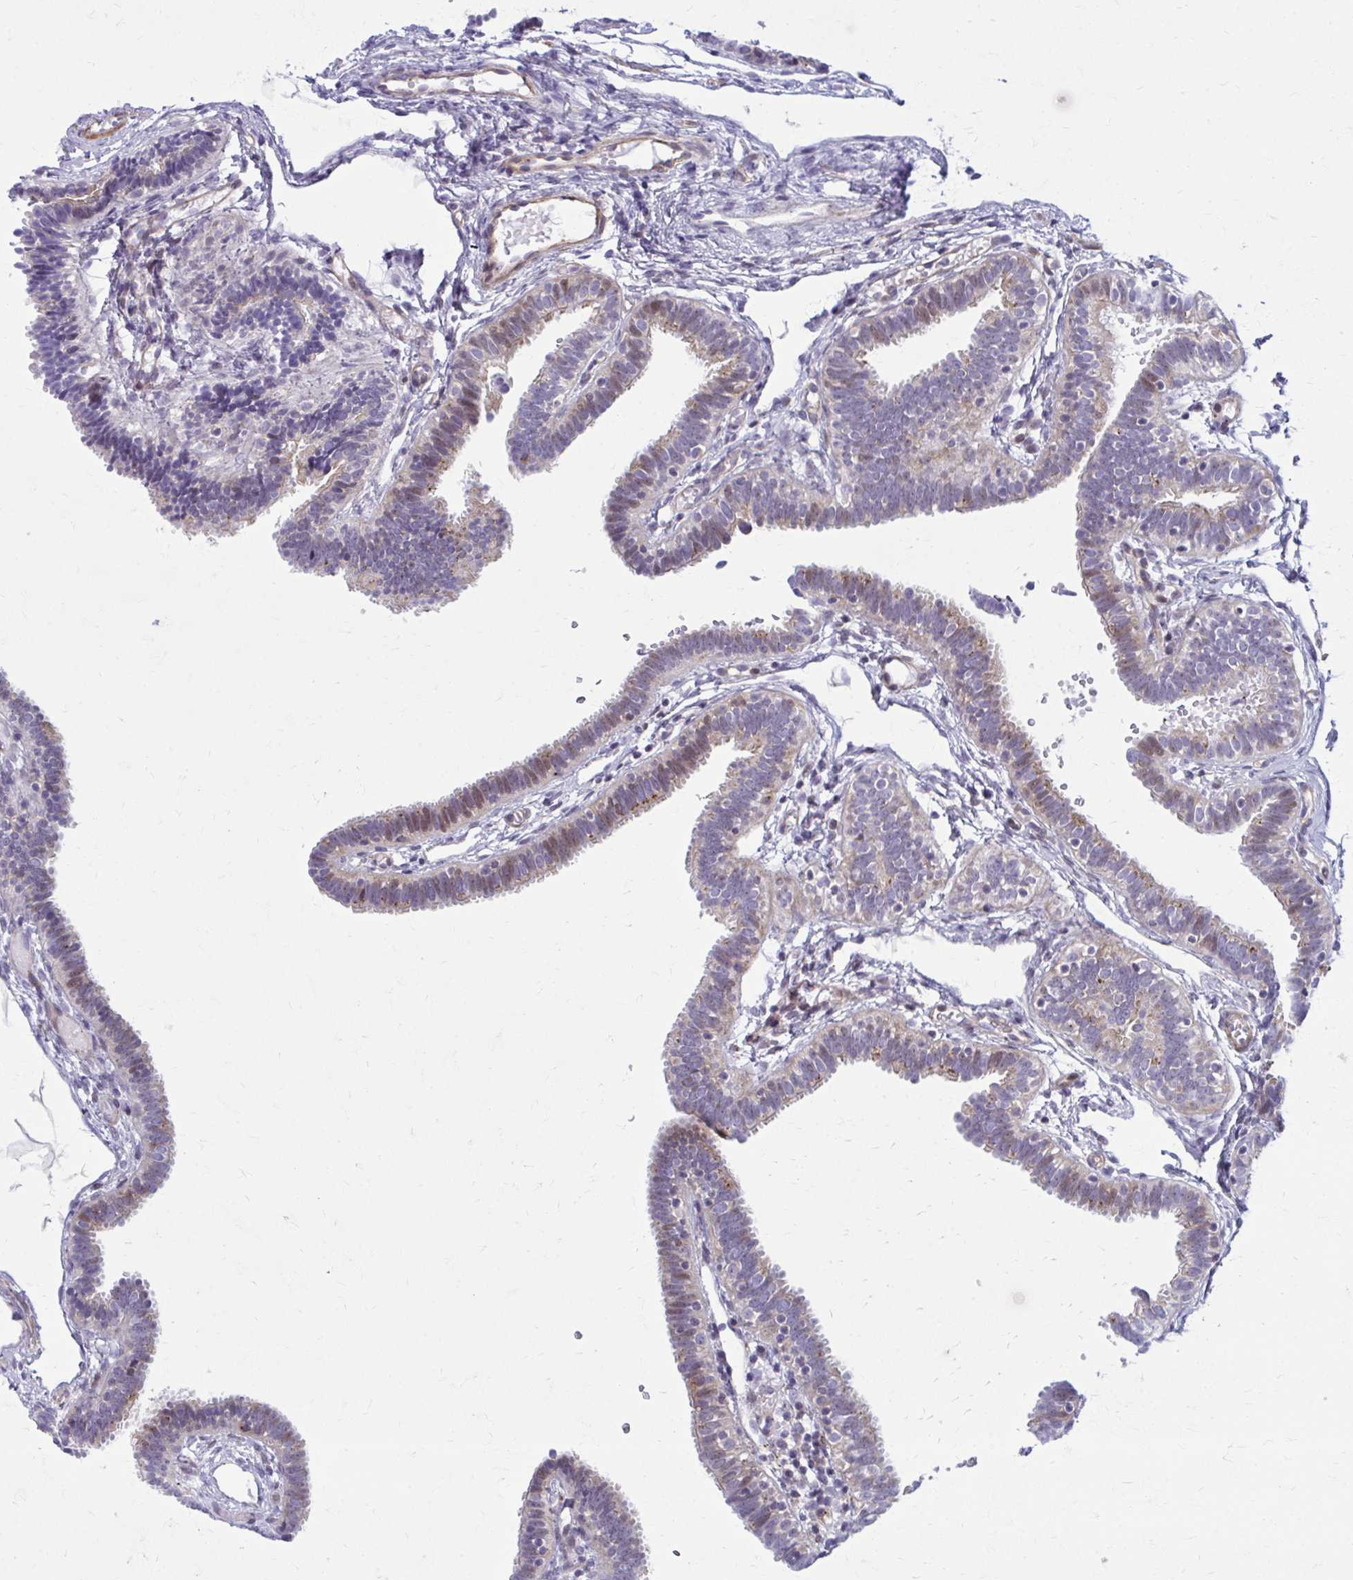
{"staining": {"intensity": "moderate", "quantity": "25%-75%", "location": "cytoplasmic/membranous,nuclear"}, "tissue": "fallopian tube", "cell_type": "Glandular cells", "image_type": "normal", "snomed": [{"axis": "morphology", "description": "Normal tissue, NOS"}, {"axis": "topography", "description": "Fallopian tube"}], "caption": "Immunohistochemistry micrograph of unremarkable fallopian tube: human fallopian tube stained using IHC shows medium levels of moderate protein expression localized specifically in the cytoplasmic/membranous,nuclear of glandular cells, appearing as a cytoplasmic/membranous,nuclear brown color.", "gene": "LRRC4B", "patient": {"sex": "female", "age": 37}}